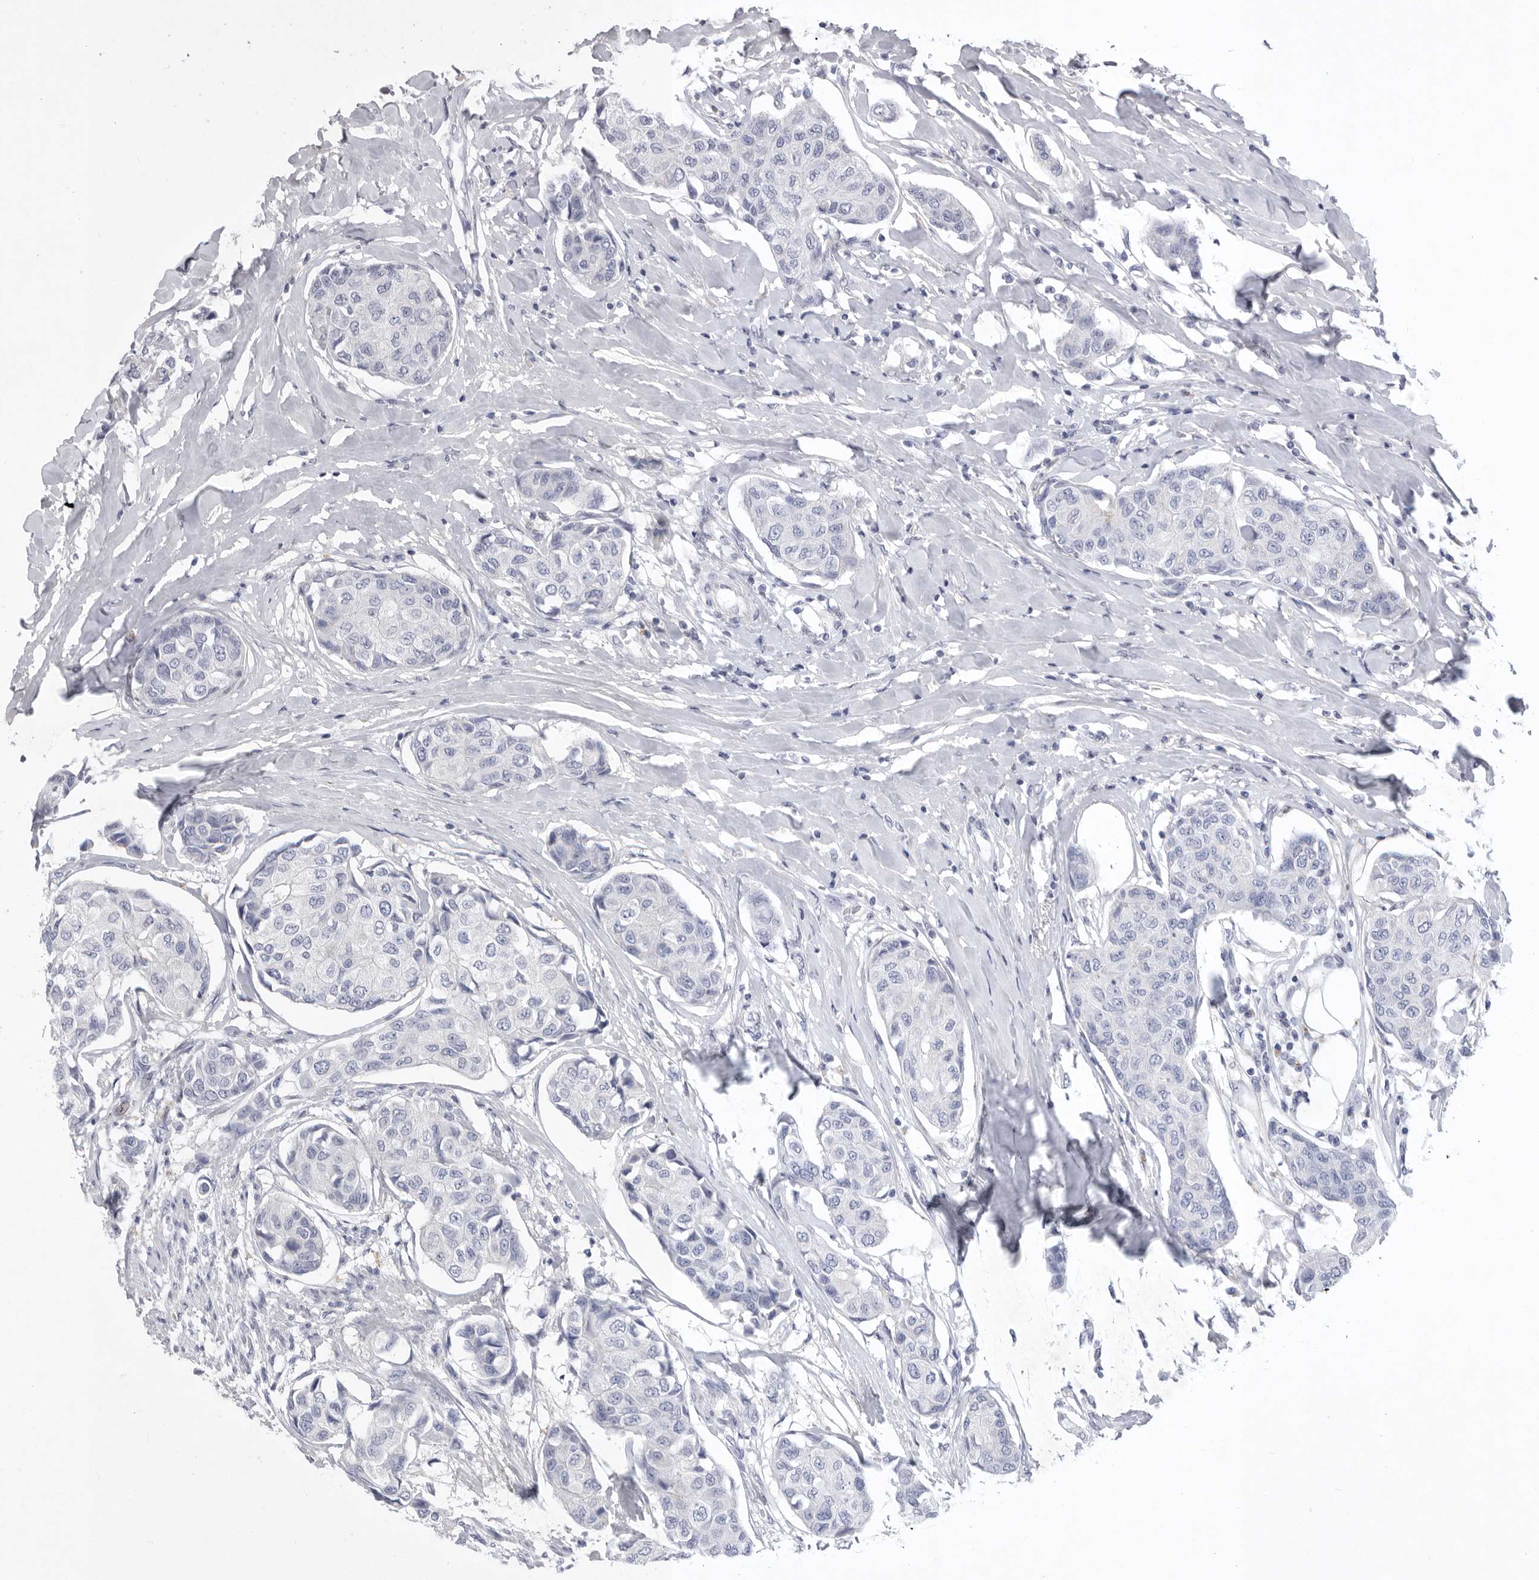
{"staining": {"intensity": "negative", "quantity": "none", "location": "none"}, "tissue": "breast cancer", "cell_type": "Tumor cells", "image_type": "cancer", "snomed": [{"axis": "morphology", "description": "Duct carcinoma"}, {"axis": "topography", "description": "Breast"}], "caption": "Breast intraductal carcinoma stained for a protein using immunohistochemistry displays no staining tumor cells.", "gene": "SIGLEC10", "patient": {"sex": "female", "age": 80}}